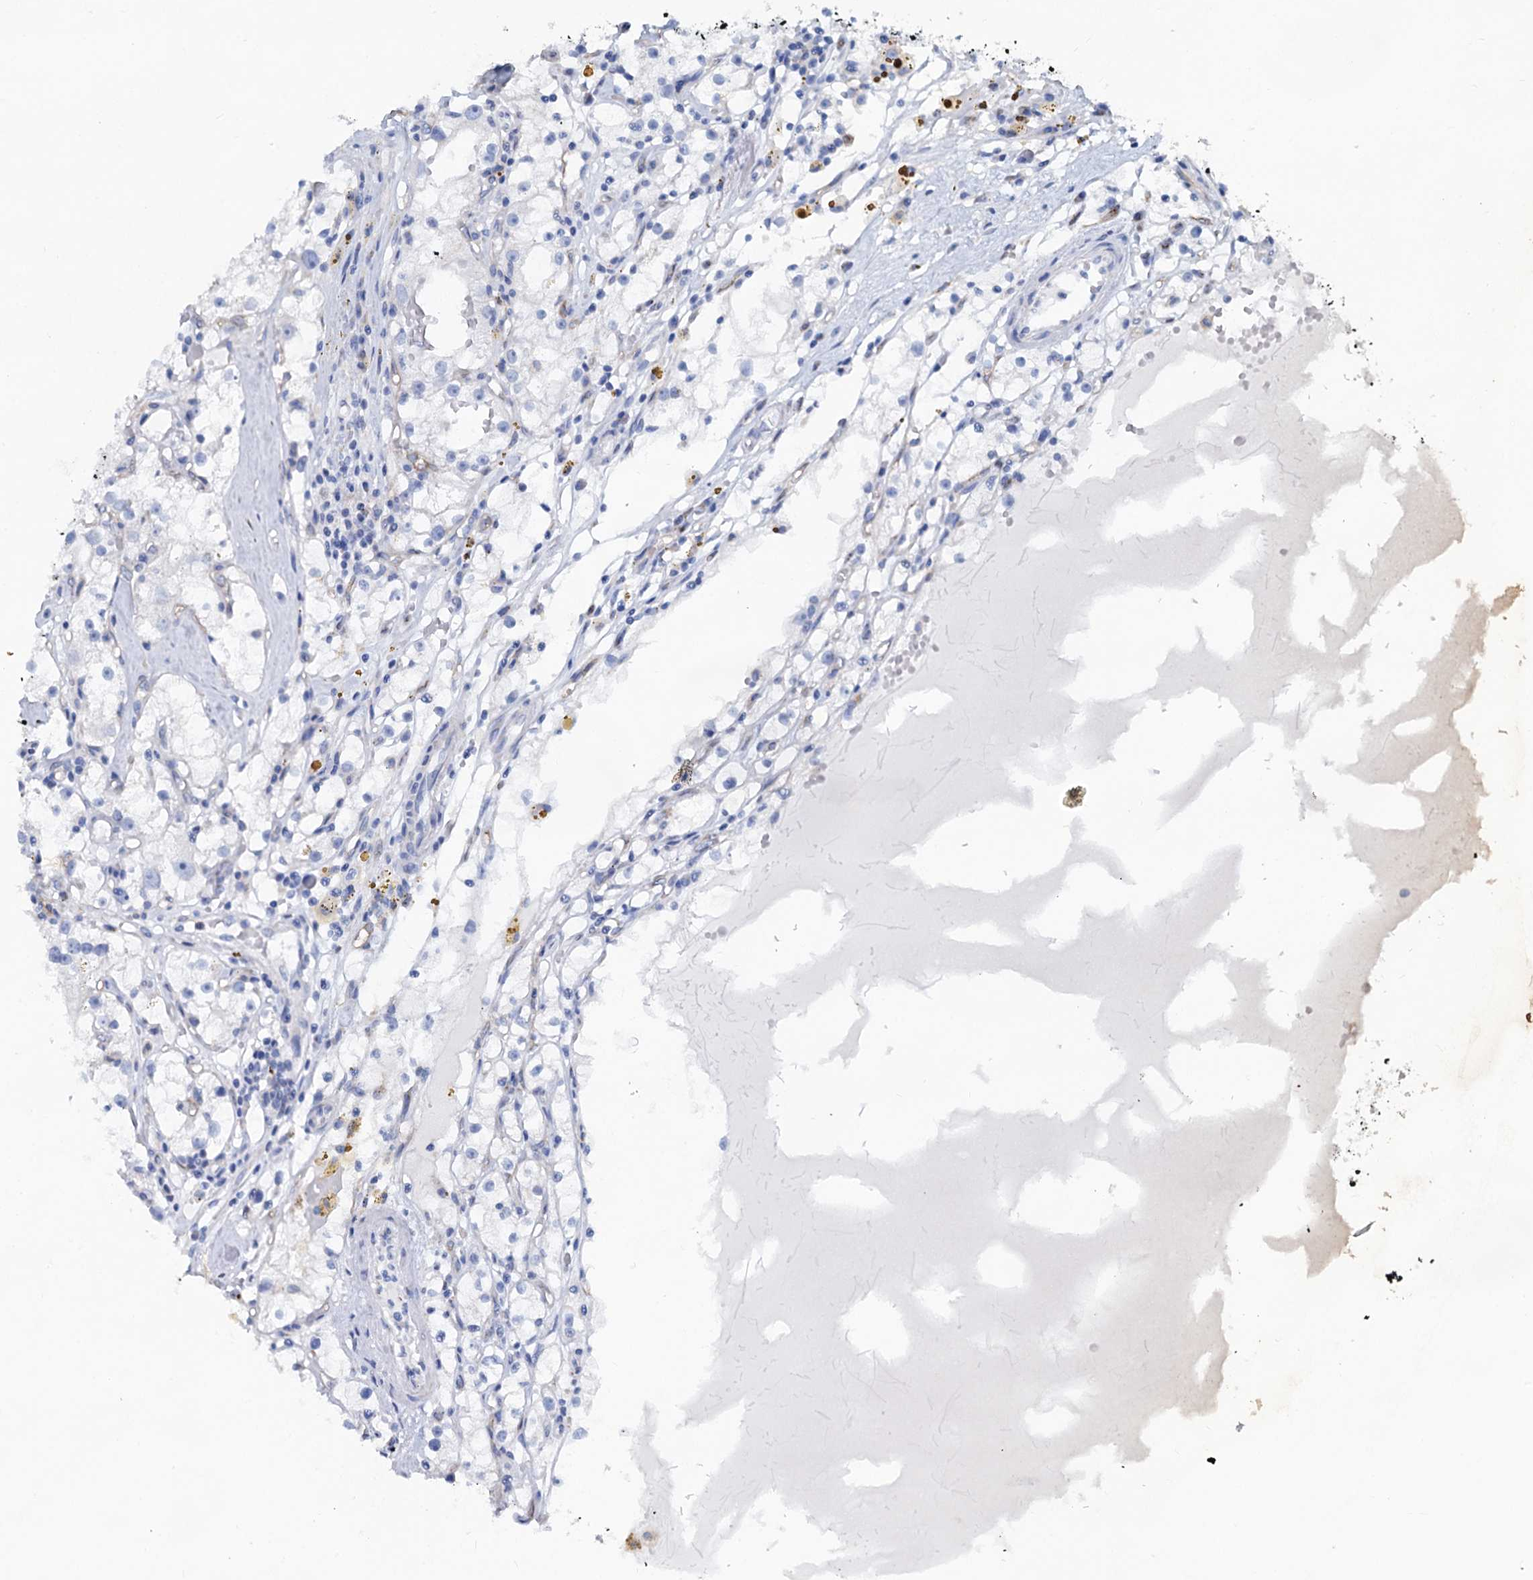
{"staining": {"intensity": "negative", "quantity": "none", "location": "none"}, "tissue": "renal cancer", "cell_type": "Tumor cells", "image_type": "cancer", "snomed": [{"axis": "morphology", "description": "Adenocarcinoma, NOS"}, {"axis": "topography", "description": "Kidney"}], "caption": "Renal cancer (adenocarcinoma) was stained to show a protein in brown. There is no significant positivity in tumor cells.", "gene": "SLC1A3", "patient": {"sex": "male", "age": 56}}